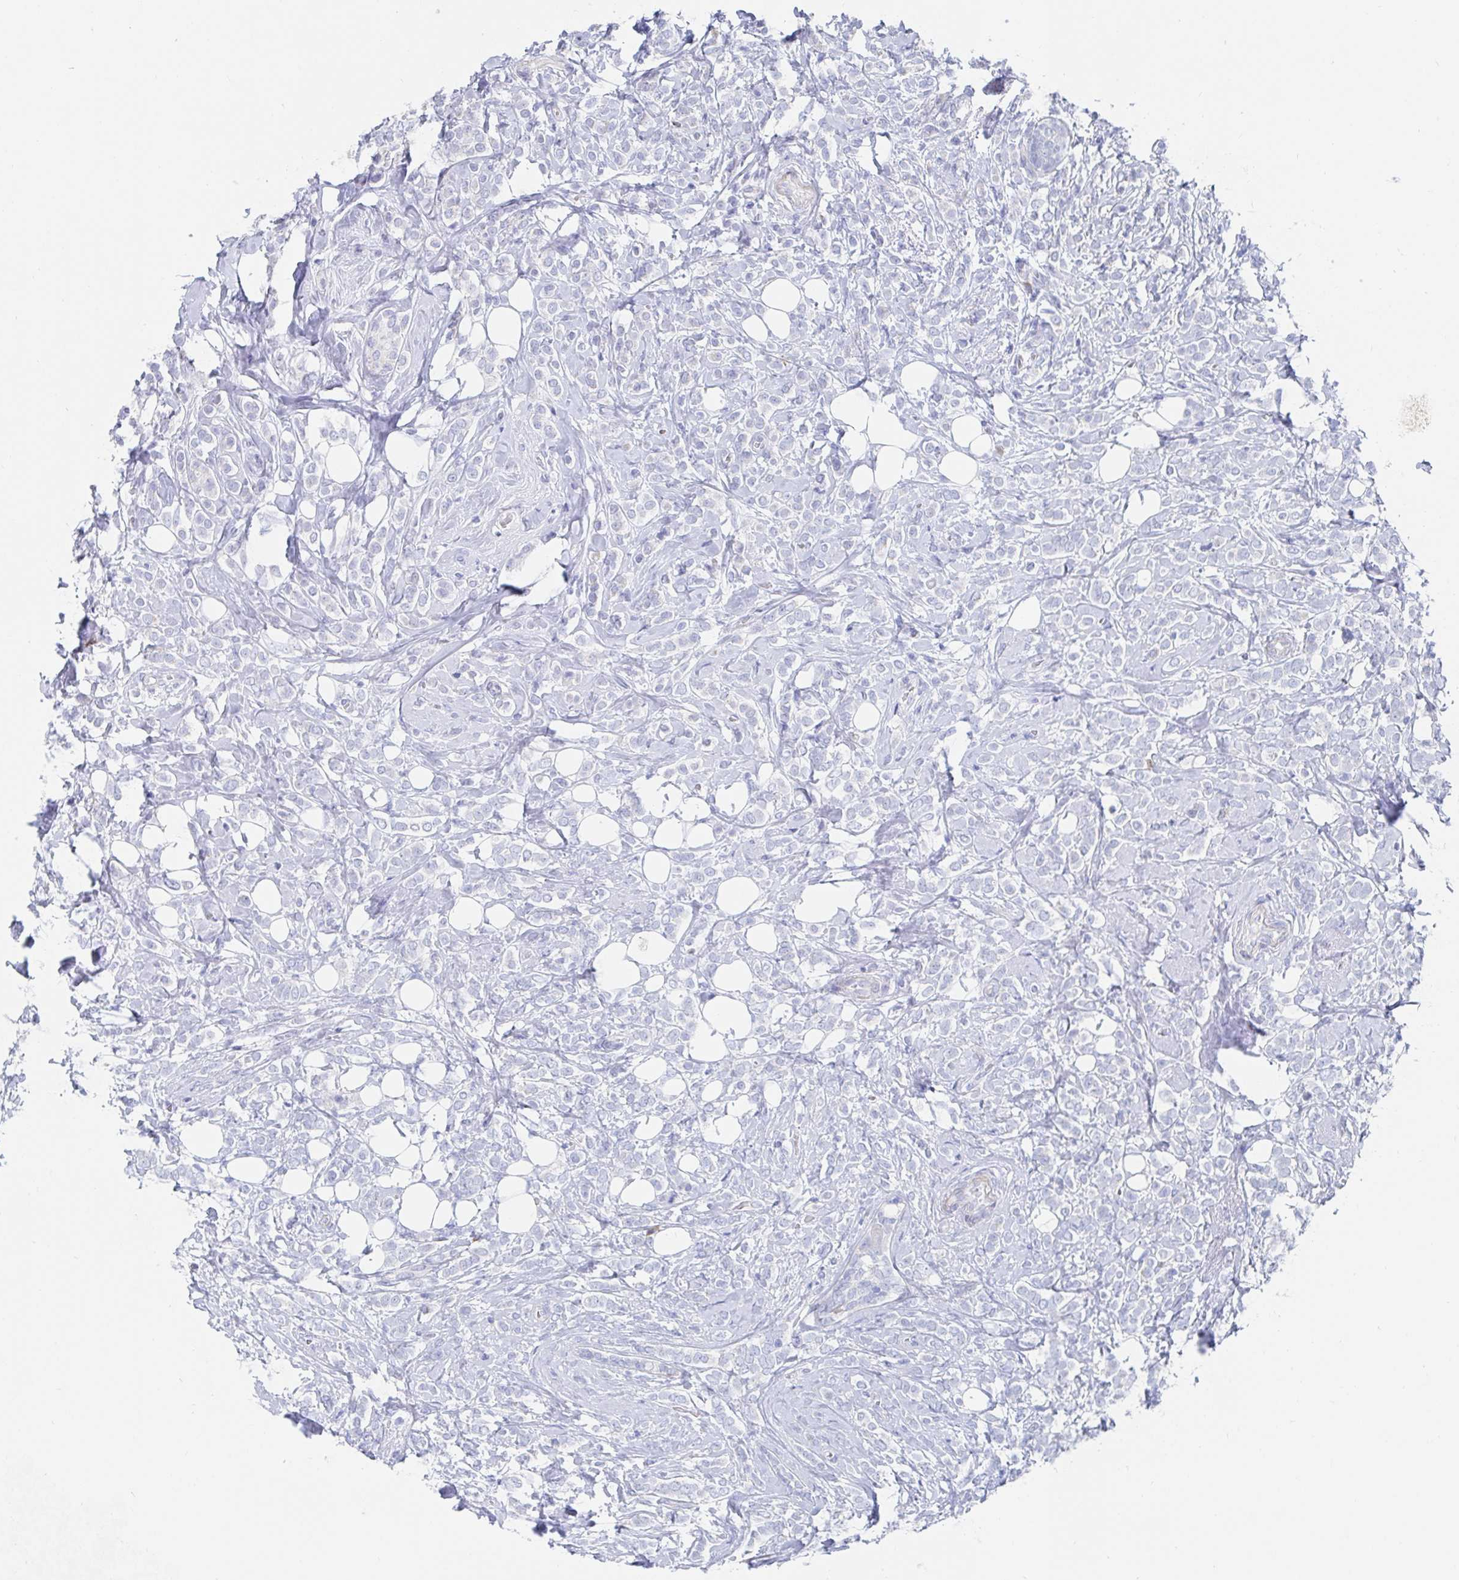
{"staining": {"intensity": "negative", "quantity": "none", "location": "none"}, "tissue": "breast cancer", "cell_type": "Tumor cells", "image_type": "cancer", "snomed": [{"axis": "morphology", "description": "Lobular carcinoma"}, {"axis": "topography", "description": "Breast"}], "caption": "This is an immunohistochemistry (IHC) histopathology image of breast cancer (lobular carcinoma). There is no positivity in tumor cells.", "gene": "PACSIN1", "patient": {"sex": "female", "age": 49}}